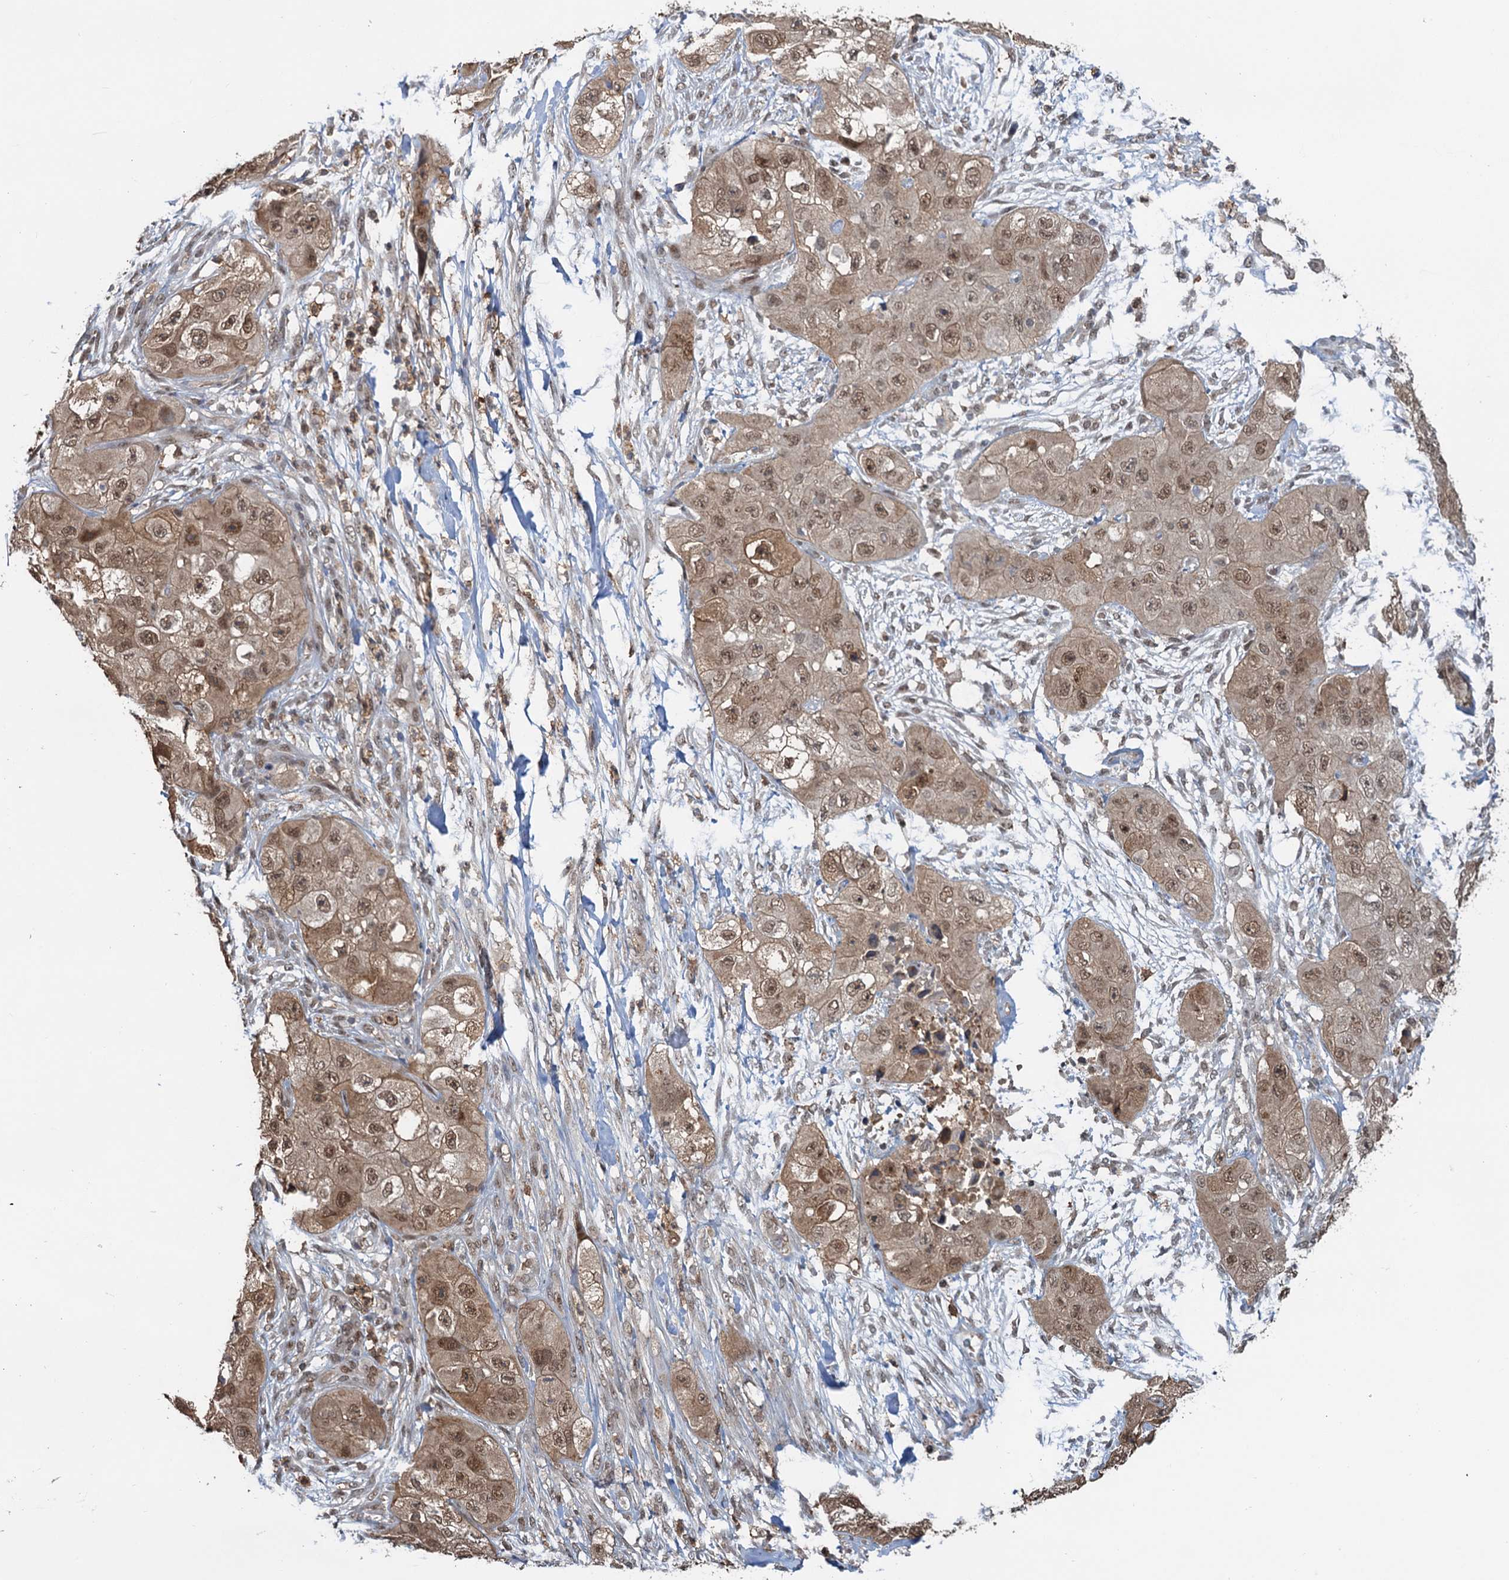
{"staining": {"intensity": "moderate", "quantity": ">75%", "location": "cytoplasmic/membranous,nuclear"}, "tissue": "skin cancer", "cell_type": "Tumor cells", "image_type": "cancer", "snomed": [{"axis": "morphology", "description": "Squamous cell carcinoma, NOS"}, {"axis": "topography", "description": "Skin"}, {"axis": "topography", "description": "Subcutis"}], "caption": "DAB (3,3'-diaminobenzidine) immunohistochemical staining of human skin squamous cell carcinoma exhibits moderate cytoplasmic/membranous and nuclear protein staining in about >75% of tumor cells. (DAB IHC, brown staining for protein, blue staining for nuclei).", "gene": "ZNF609", "patient": {"sex": "male", "age": 73}}